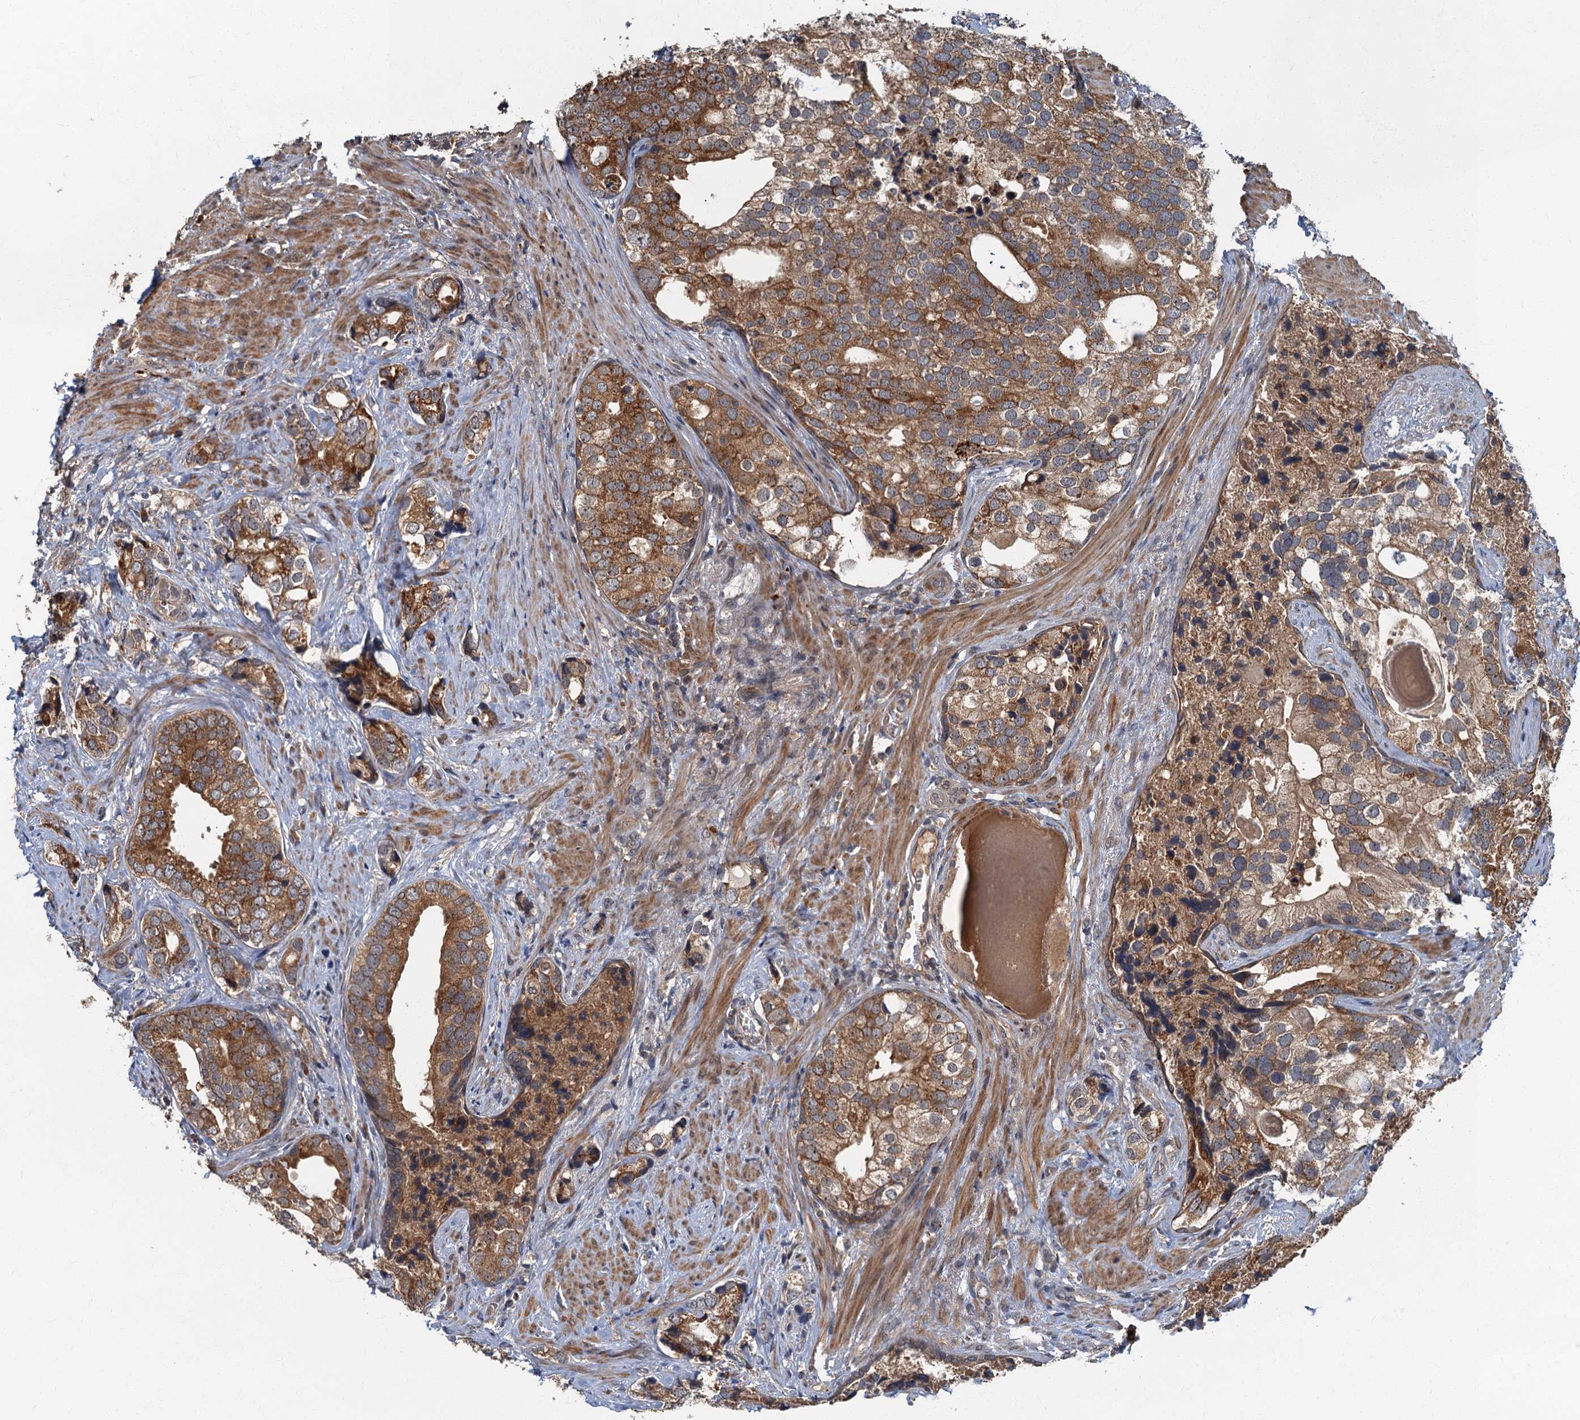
{"staining": {"intensity": "strong", "quantity": ">75%", "location": "cytoplasmic/membranous"}, "tissue": "prostate cancer", "cell_type": "Tumor cells", "image_type": "cancer", "snomed": [{"axis": "morphology", "description": "Adenocarcinoma, High grade"}, {"axis": "topography", "description": "Prostate"}], "caption": "Brown immunohistochemical staining in adenocarcinoma (high-grade) (prostate) shows strong cytoplasmic/membranous staining in approximately >75% of tumor cells.", "gene": "WDCP", "patient": {"sex": "male", "age": 75}}